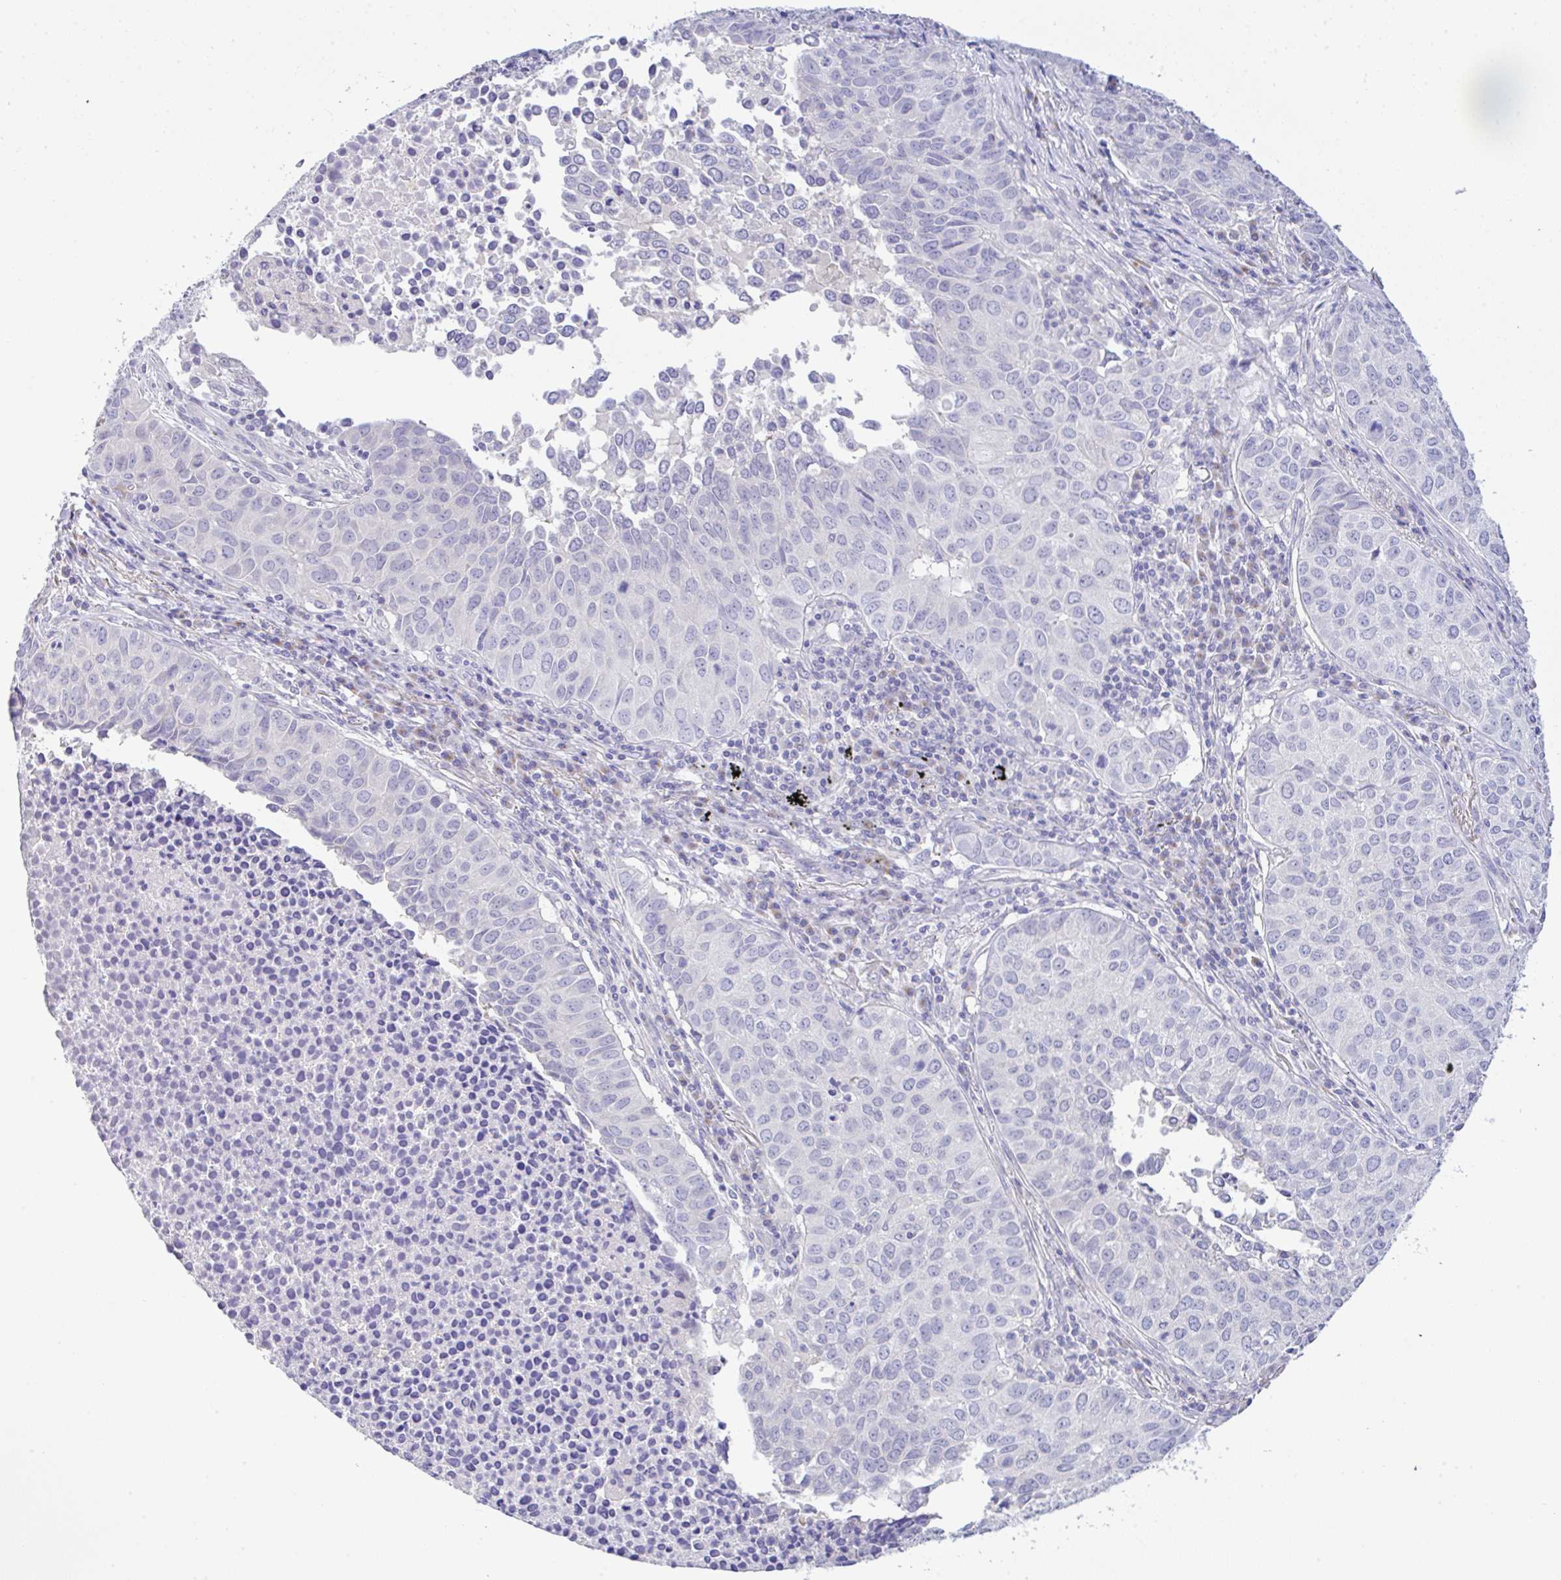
{"staining": {"intensity": "negative", "quantity": "none", "location": "none"}, "tissue": "lung cancer", "cell_type": "Tumor cells", "image_type": "cancer", "snomed": [{"axis": "morphology", "description": "Adenocarcinoma, NOS"}, {"axis": "topography", "description": "Lung"}], "caption": "This is an immunohistochemistry (IHC) image of lung cancer (adenocarcinoma). There is no positivity in tumor cells.", "gene": "SERPINE3", "patient": {"sex": "female", "age": 50}}